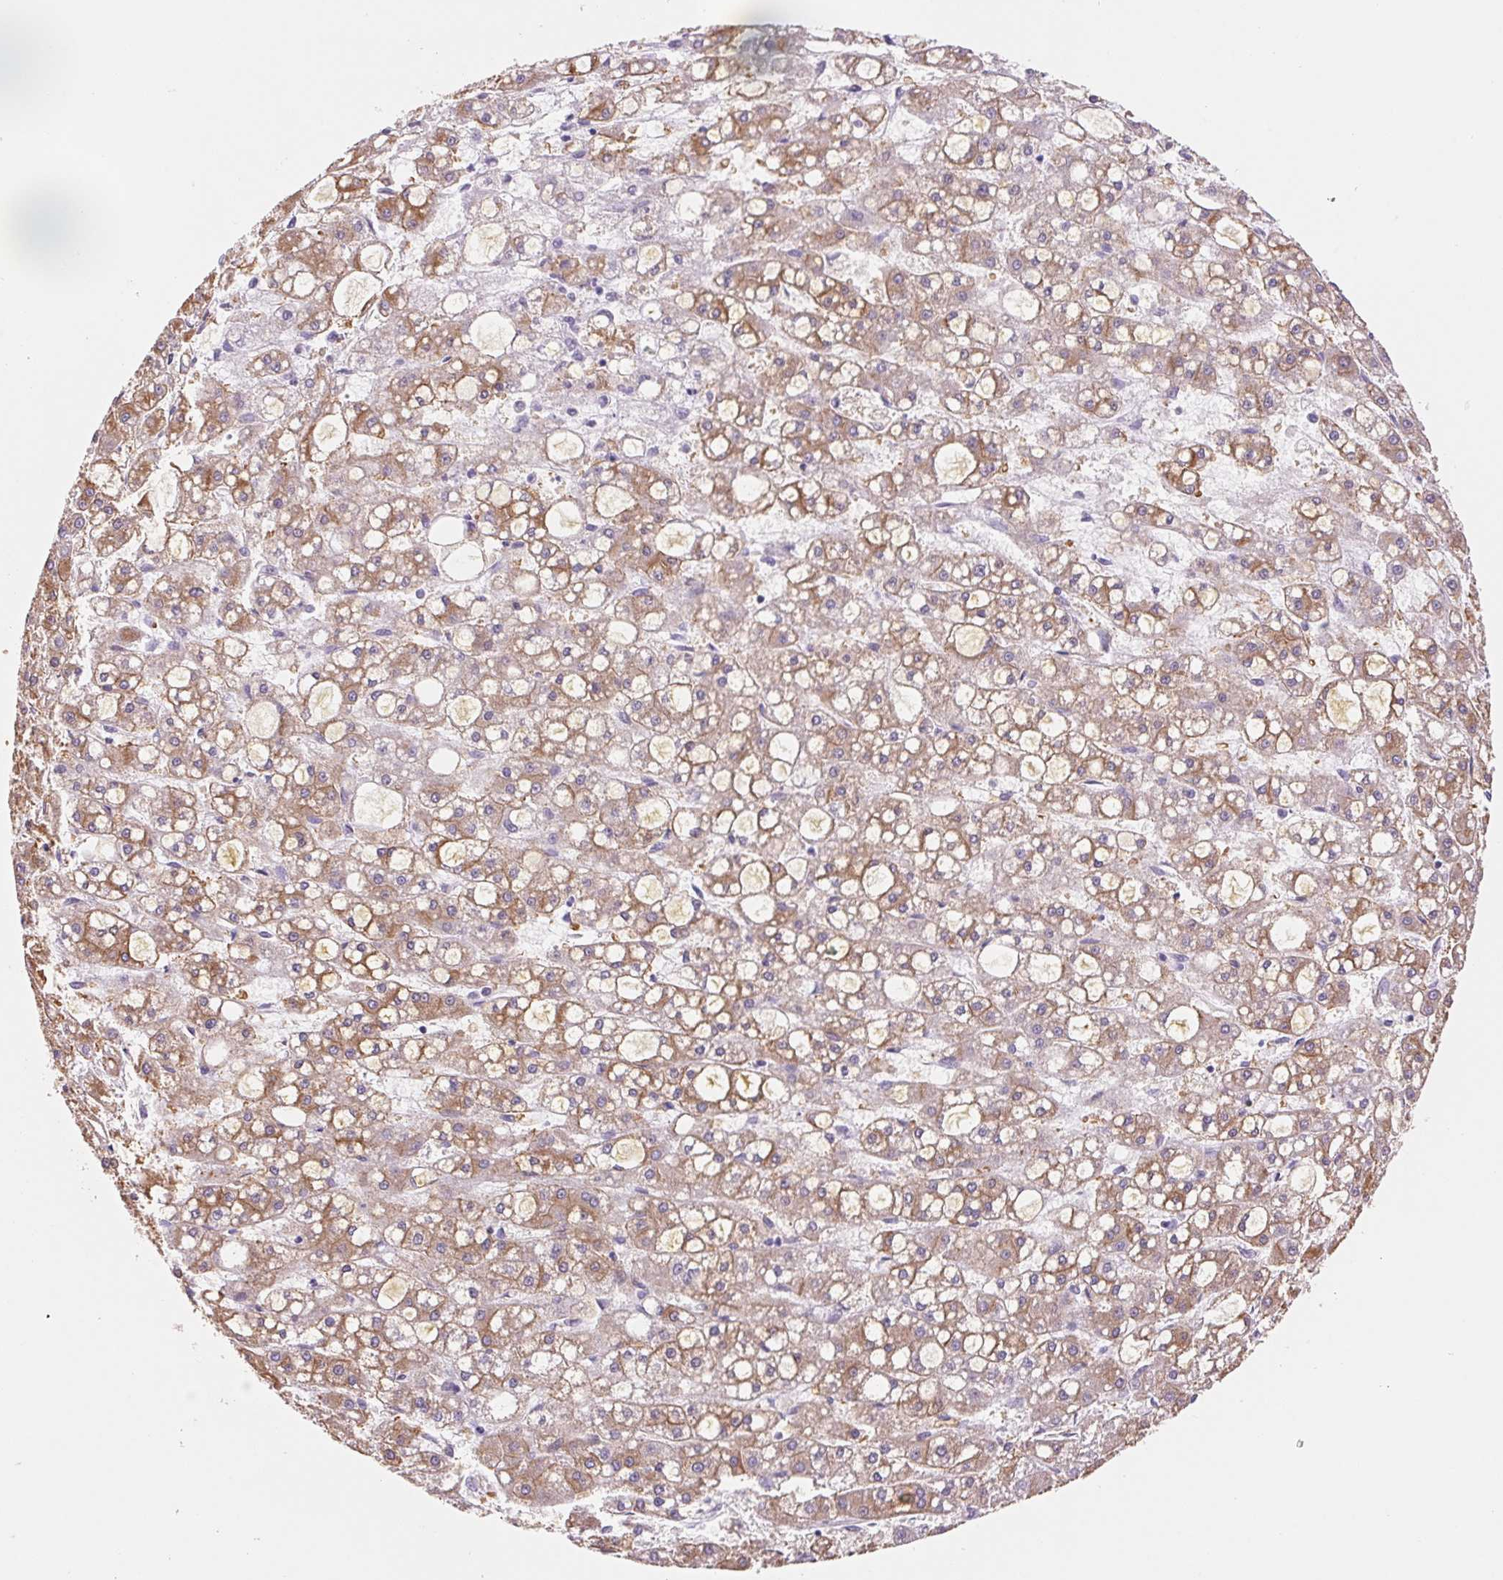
{"staining": {"intensity": "weak", "quantity": ">75%", "location": "cytoplasmic/membranous"}, "tissue": "liver cancer", "cell_type": "Tumor cells", "image_type": "cancer", "snomed": [{"axis": "morphology", "description": "Carcinoma, Hepatocellular, NOS"}, {"axis": "topography", "description": "Liver"}], "caption": "This is a micrograph of immunohistochemistry (IHC) staining of liver cancer (hepatocellular carcinoma), which shows weak staining in the cytoplasmic/membranous of tumor cells.", "gene": "ASGR2", "patient": {"sex": "male", "age": 67}}